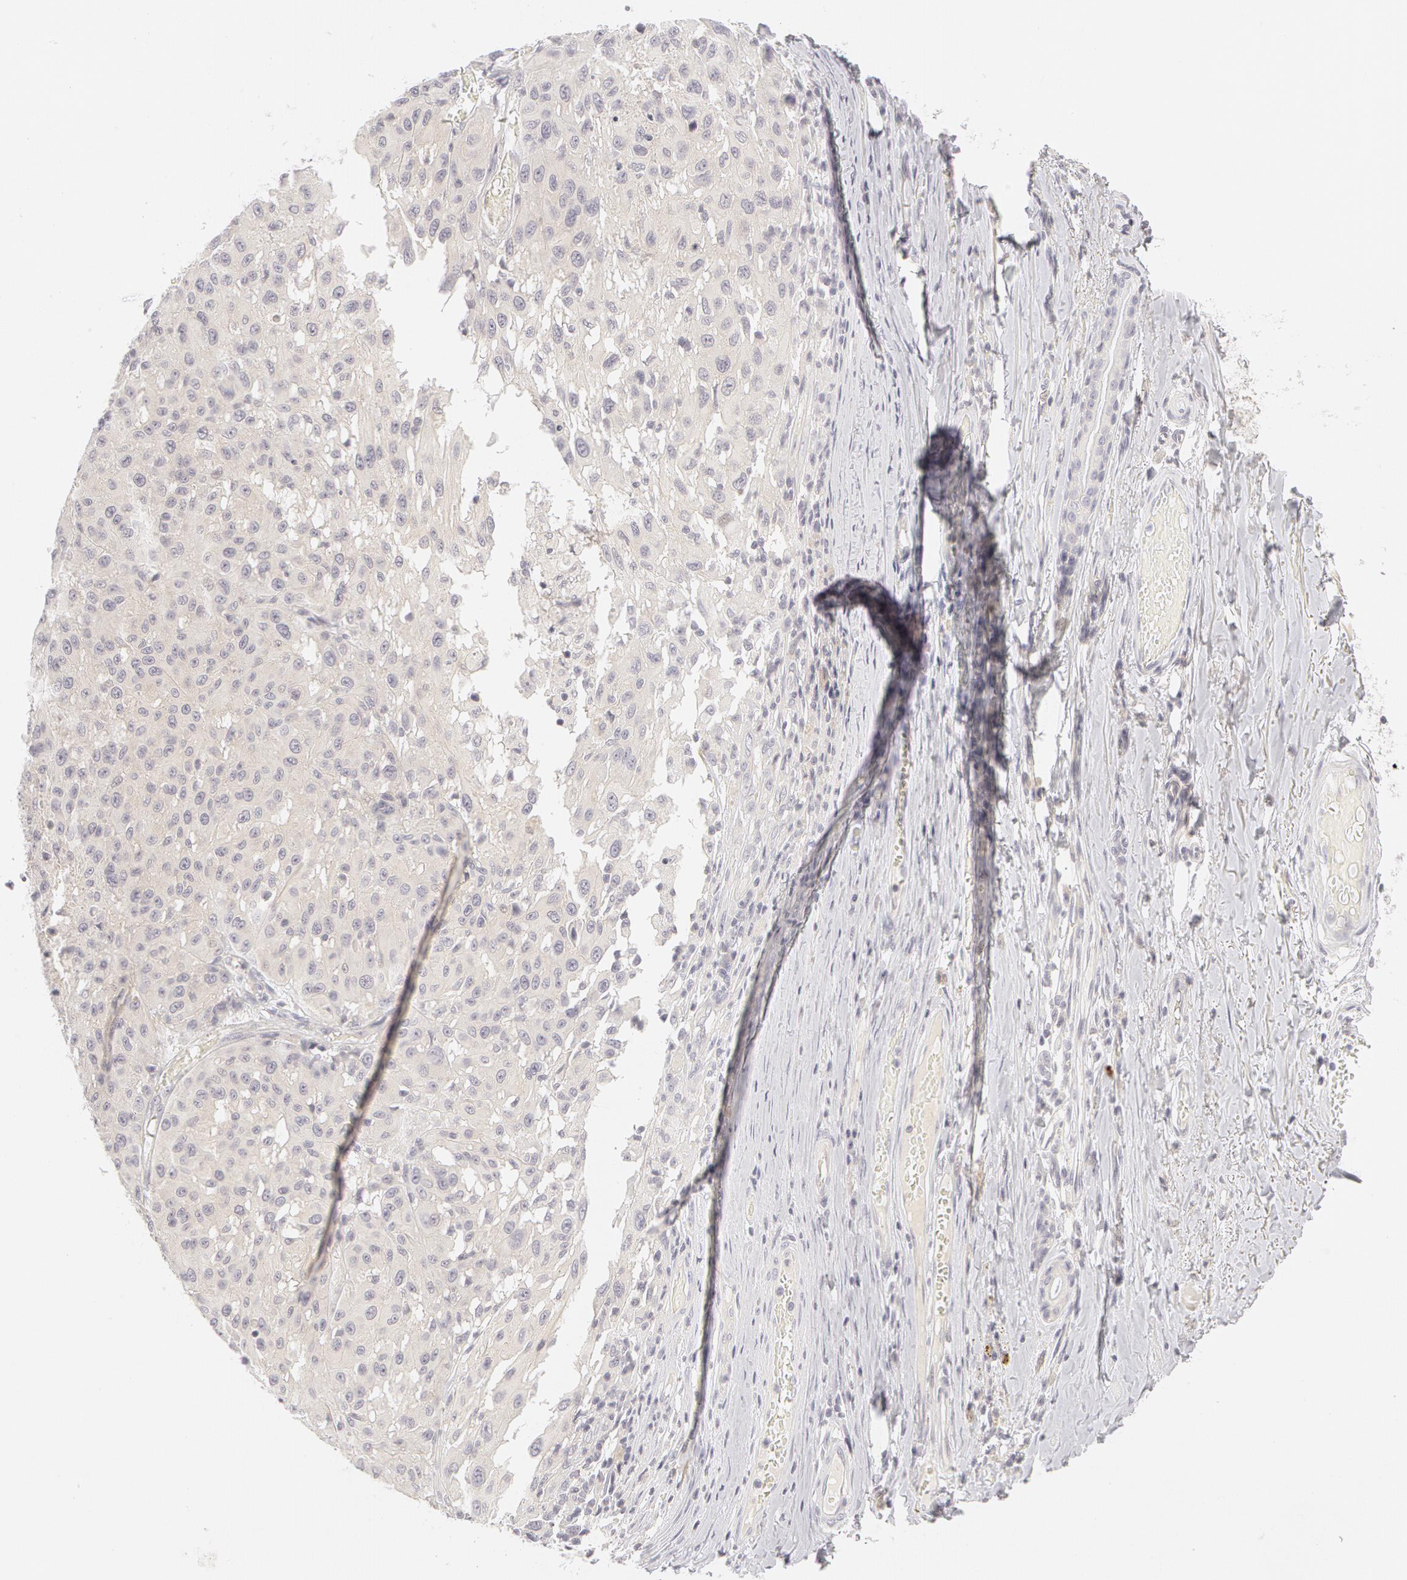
{"staining": {"intensity": "negative", "quantity": "none", "location": "none"}, "tissue": "melanoma", "cell_type": "Tumor cells", "image_type": "cancer", "snomed": [{"axis": "morphology", "description": "Malignant melanoma, NOS"}, {"axis": "topography", "description": "Skin"}], "caption": "DAB immunohistochemical staining of human melanoma displays no significant positivity in tumor cells.", "gene": "ABCB1", "patient": {"sex": "female", "age": 77}}